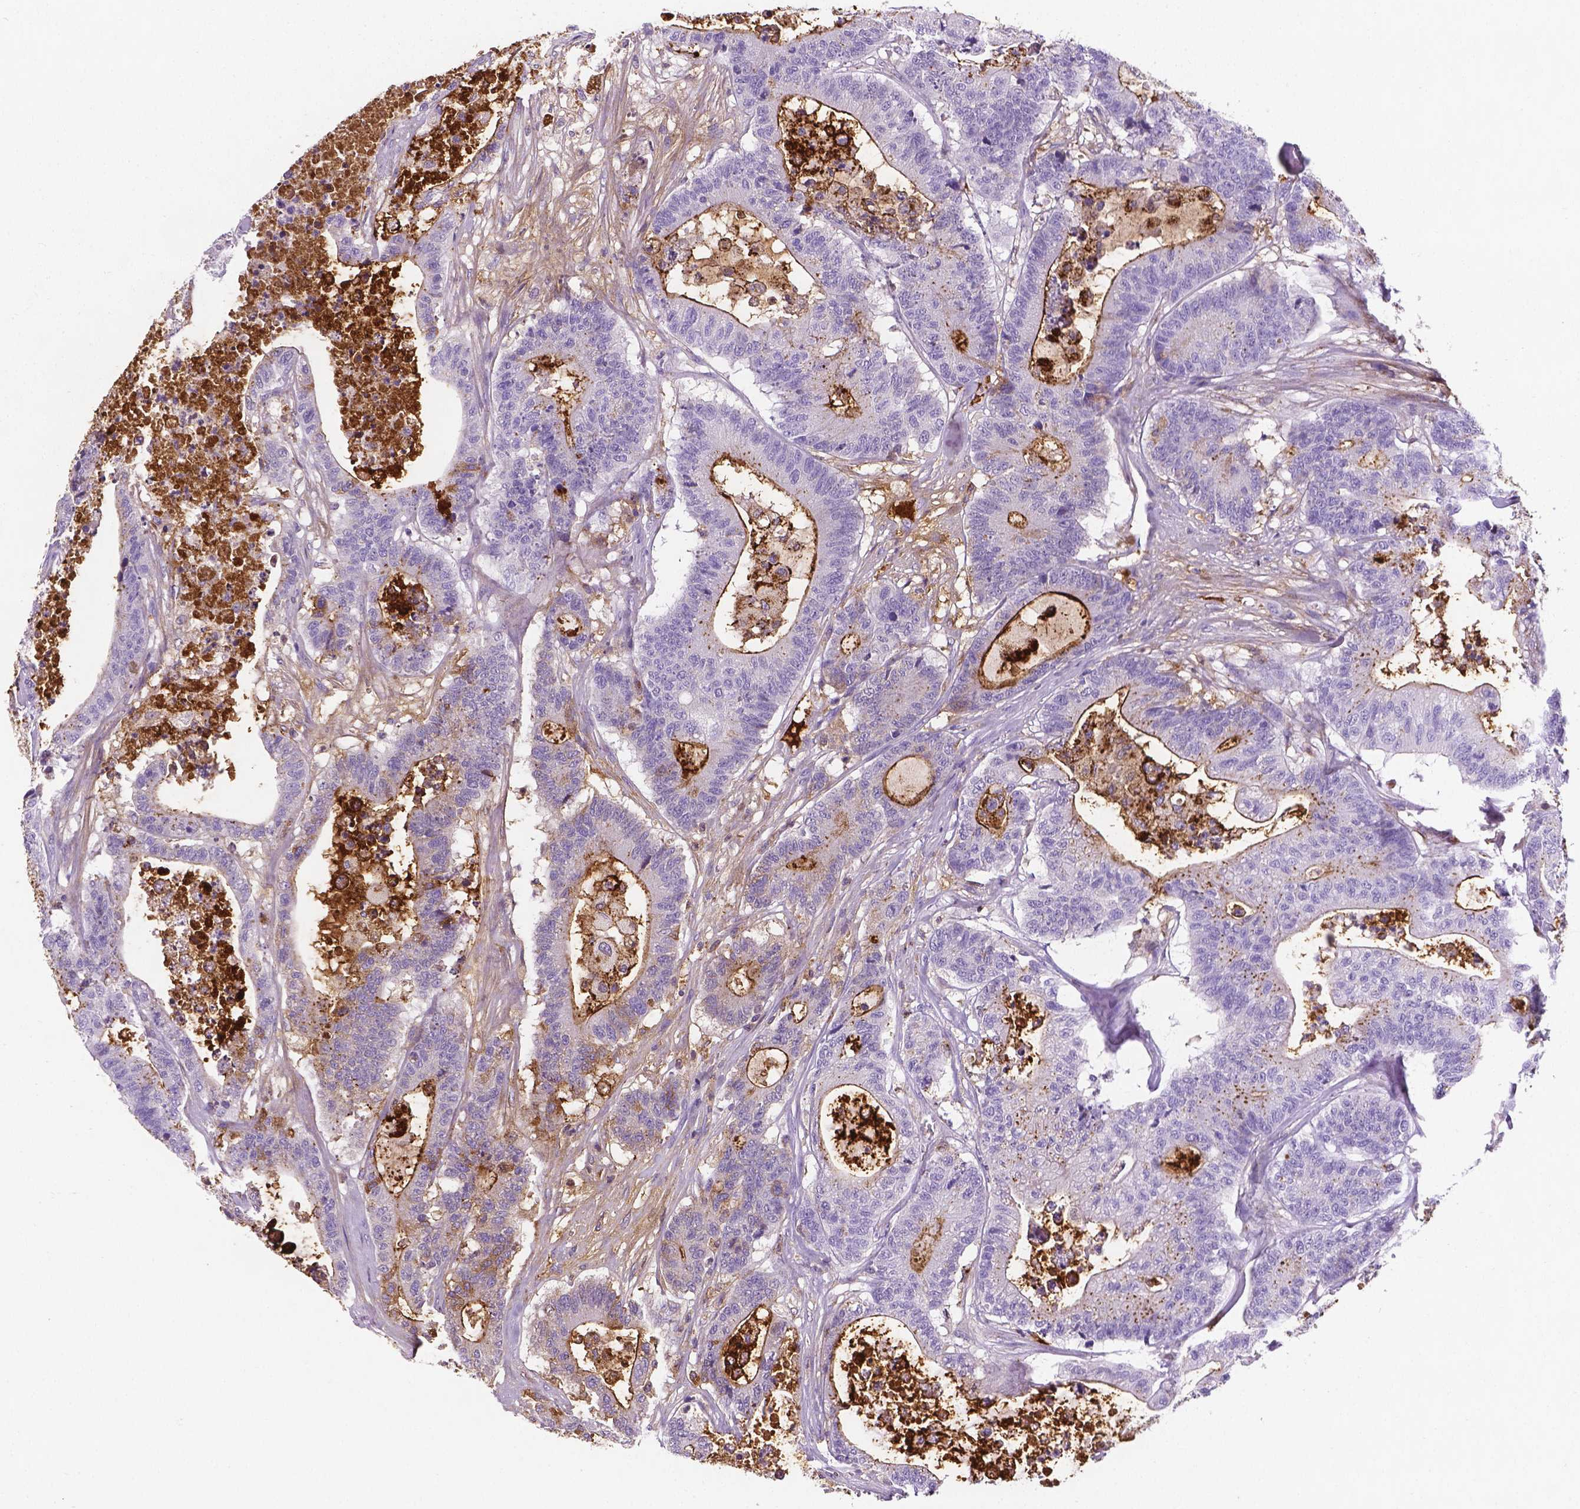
{"staining": {"intensity": "negative", "quantity": "none", "location": "none"}, "tissue": "colorectal cancer", "cell_type": "Tumor cells", "image_type": "cancer", "snomed": [{"axis": "morphology", "description": "Adenocarcinoma, NOS"}, {"axis": "topography", "description": "Colon"}], "caption": "Tumor cells are negative for brown protein staining in colorectal cancer.", "gene": "APOE", "patient": {"sex": "female", "age": 84}}